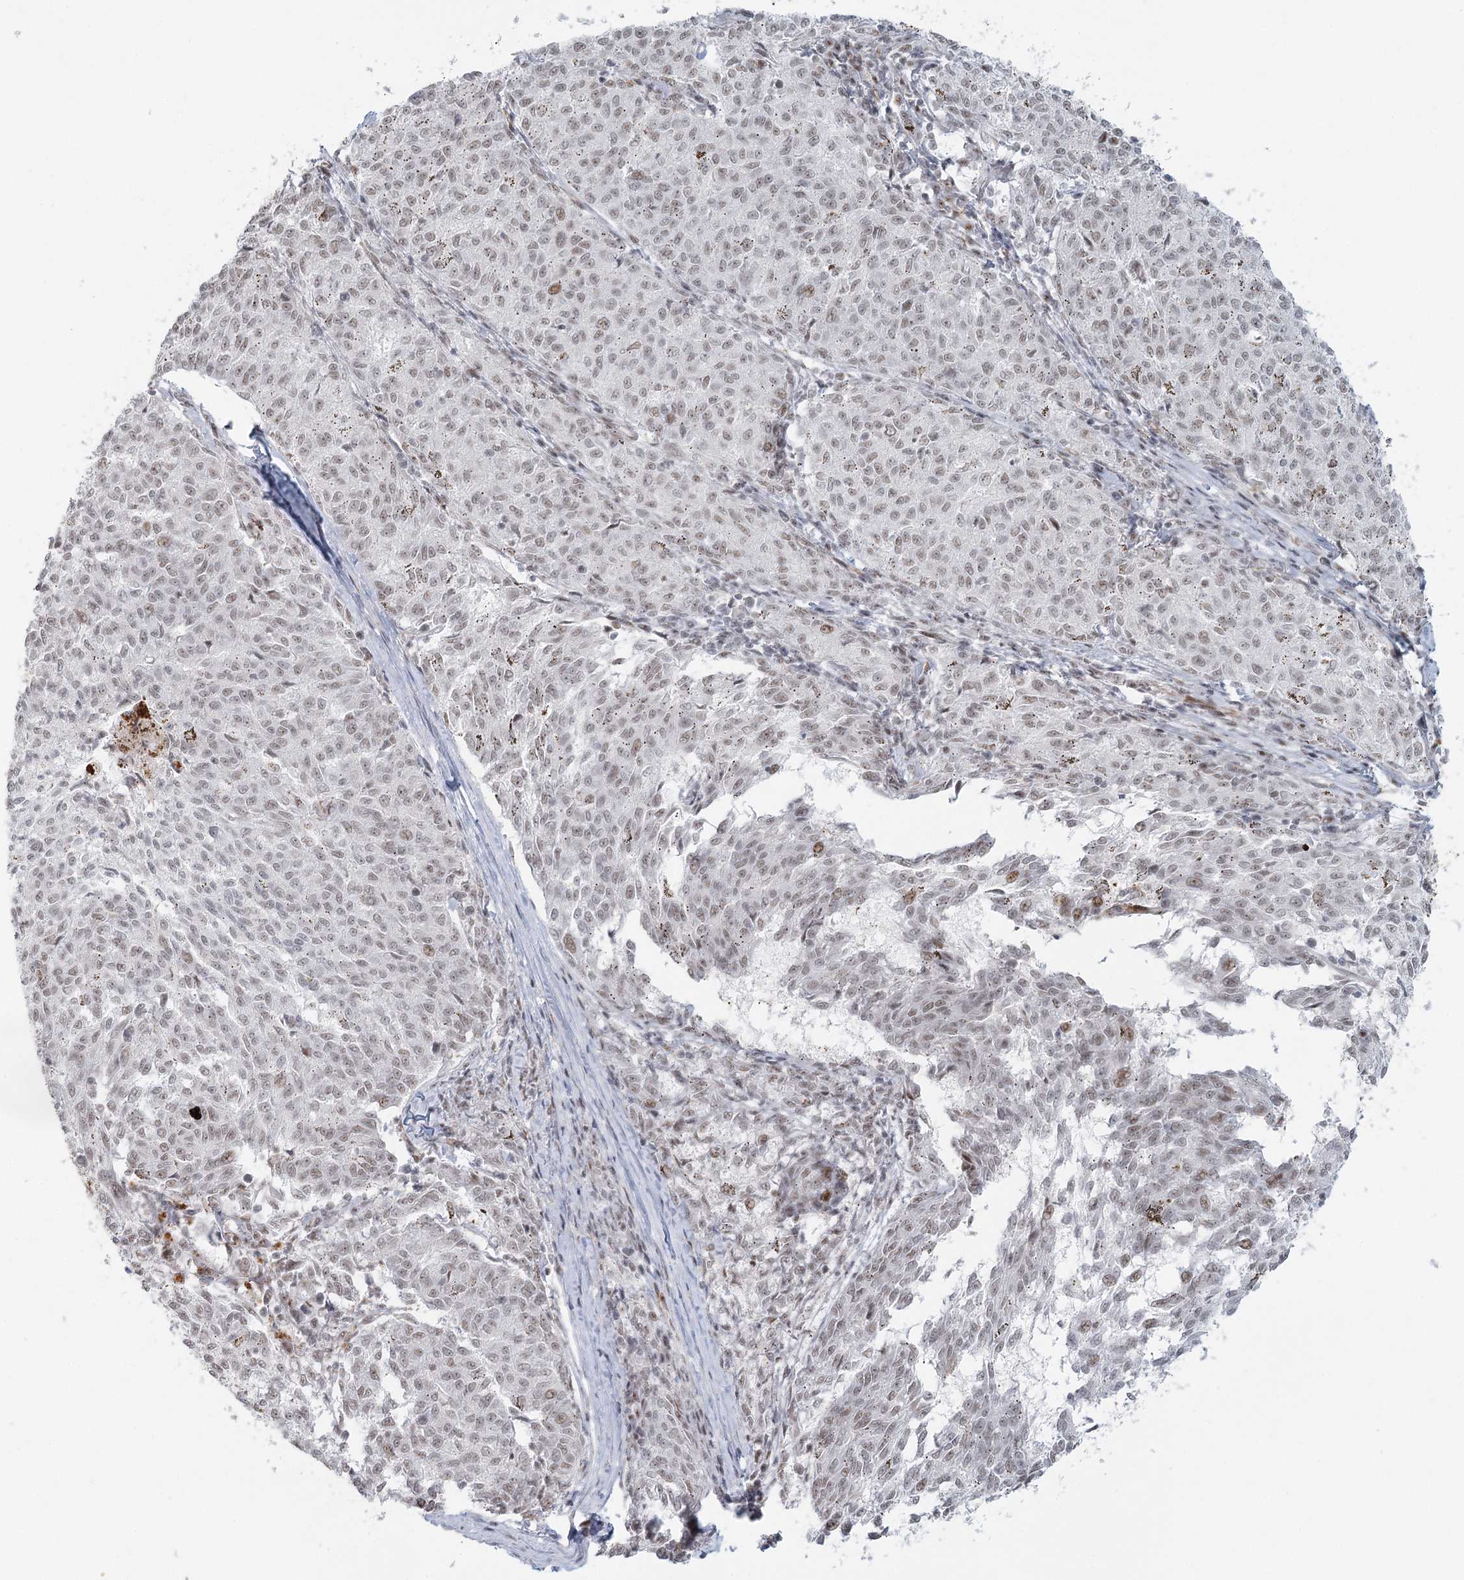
{"staining": {"intensity": "weak", "quantity": ">75%", "location": "nuclear"}, "tissue": "melanoma", "cell_type": "Tumor cells", "image_type": "cancer", "snomed": [{"axis": "morphology", "description": "Malignant melanoma, NOS"}, {"axis": "topography", "description": "Skin"}], "caption": "Weak nuclear expression is identified in approximately >75% of tumor cells in melanoma. The protein is stained brown, and the nuclei are stained in blue (DAB IHC with brightfield microscopy, high magnification).", "gene": "U2SURP", "patient": {"sex": "female", "age": 72}}